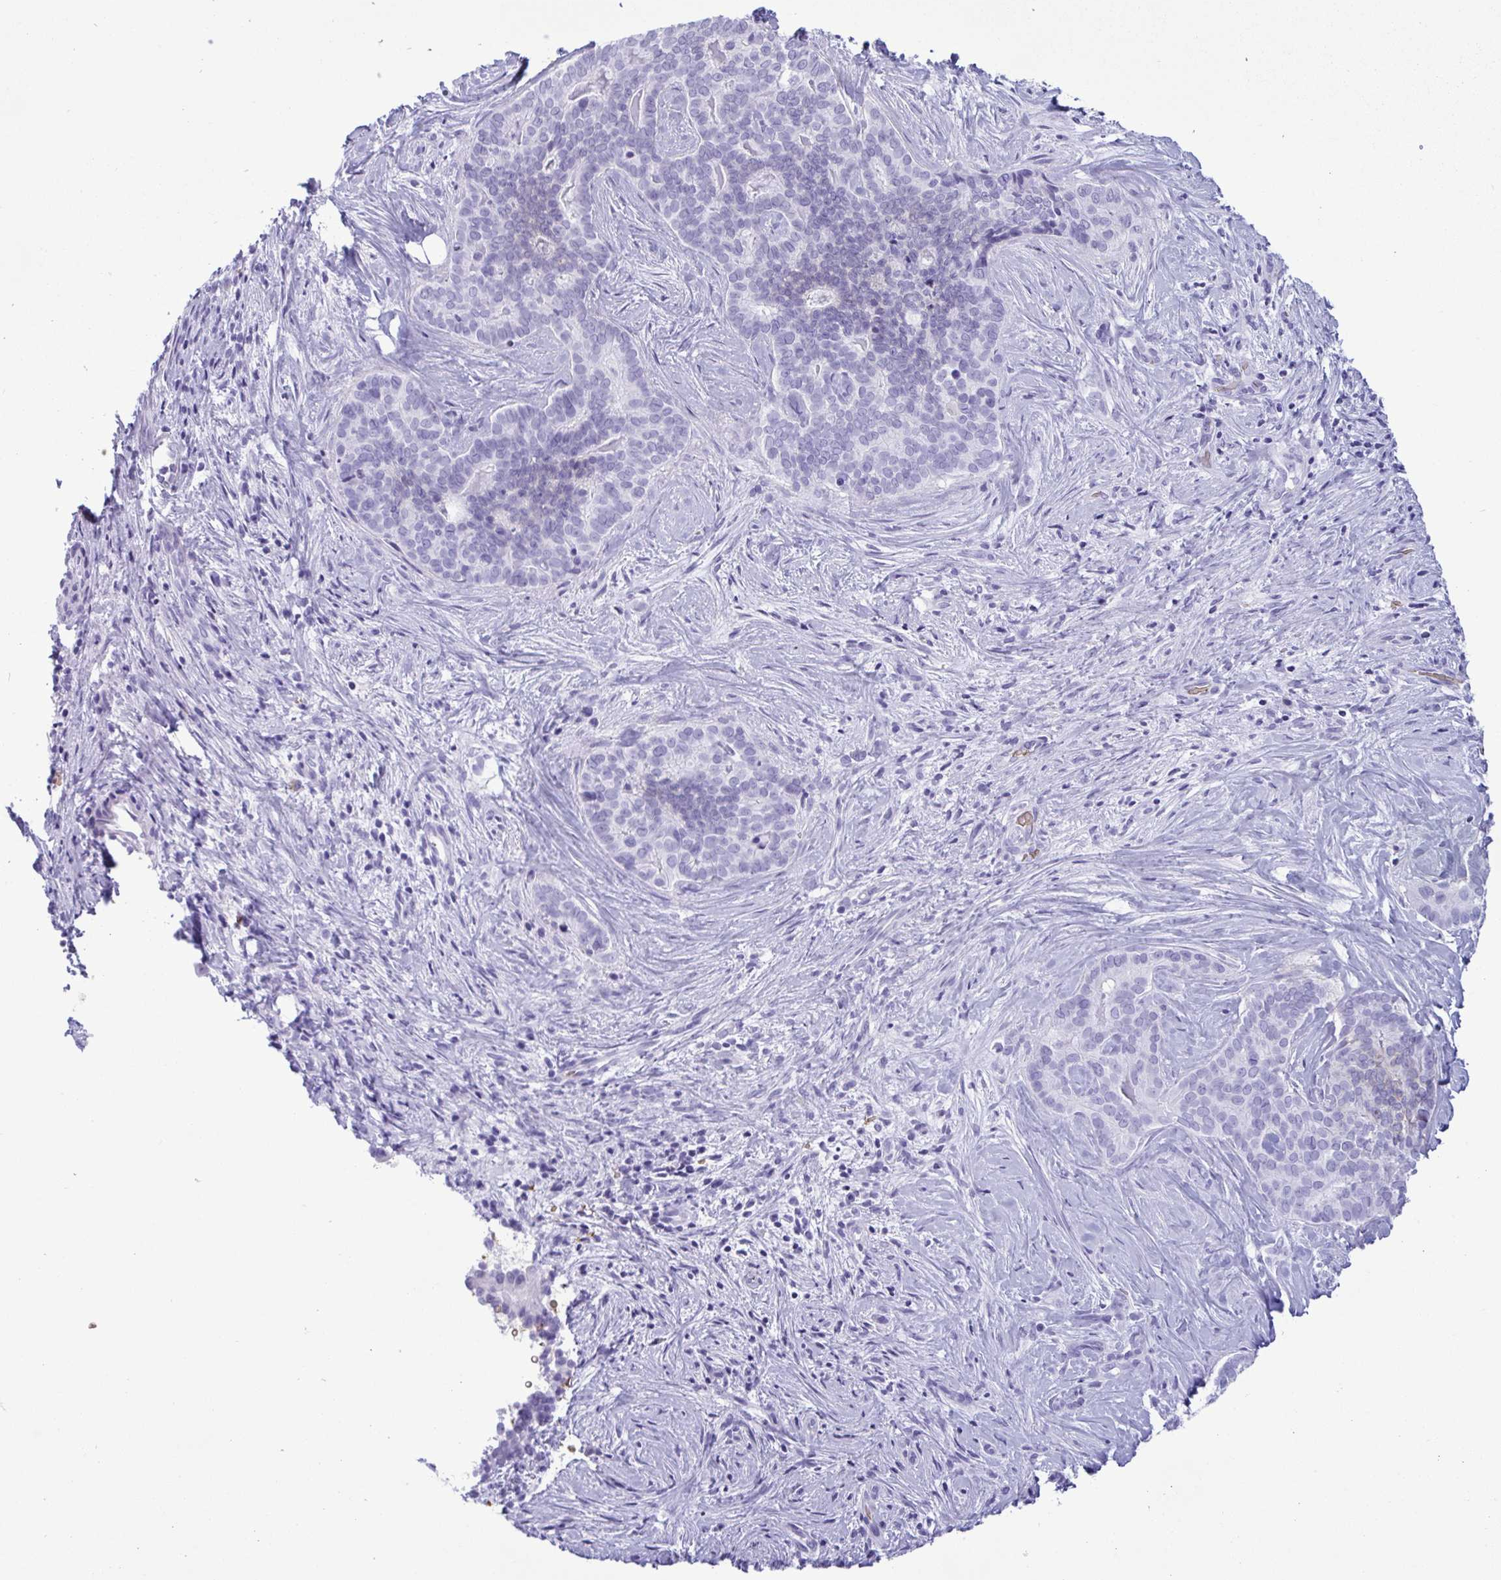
{"staining": {"intensity": "negative", "quantity": "none", "location": "none"}, "tissue": "liver cancer", "cell_type": "Tumor cells", "image_type": "cancer", "snomed": [{"axis": "morphology", "description": "Cholangiocarcinoma"}, {"axis": "topography", "description": "Liver"}], "caption": "Immunohistochemical staining of human liver cancer (cholangiocarcinoma) reveals no significant positivity in tumor cells.", "gene": "SLC2A1", "patient": {"sex": "female", "age": 64}}